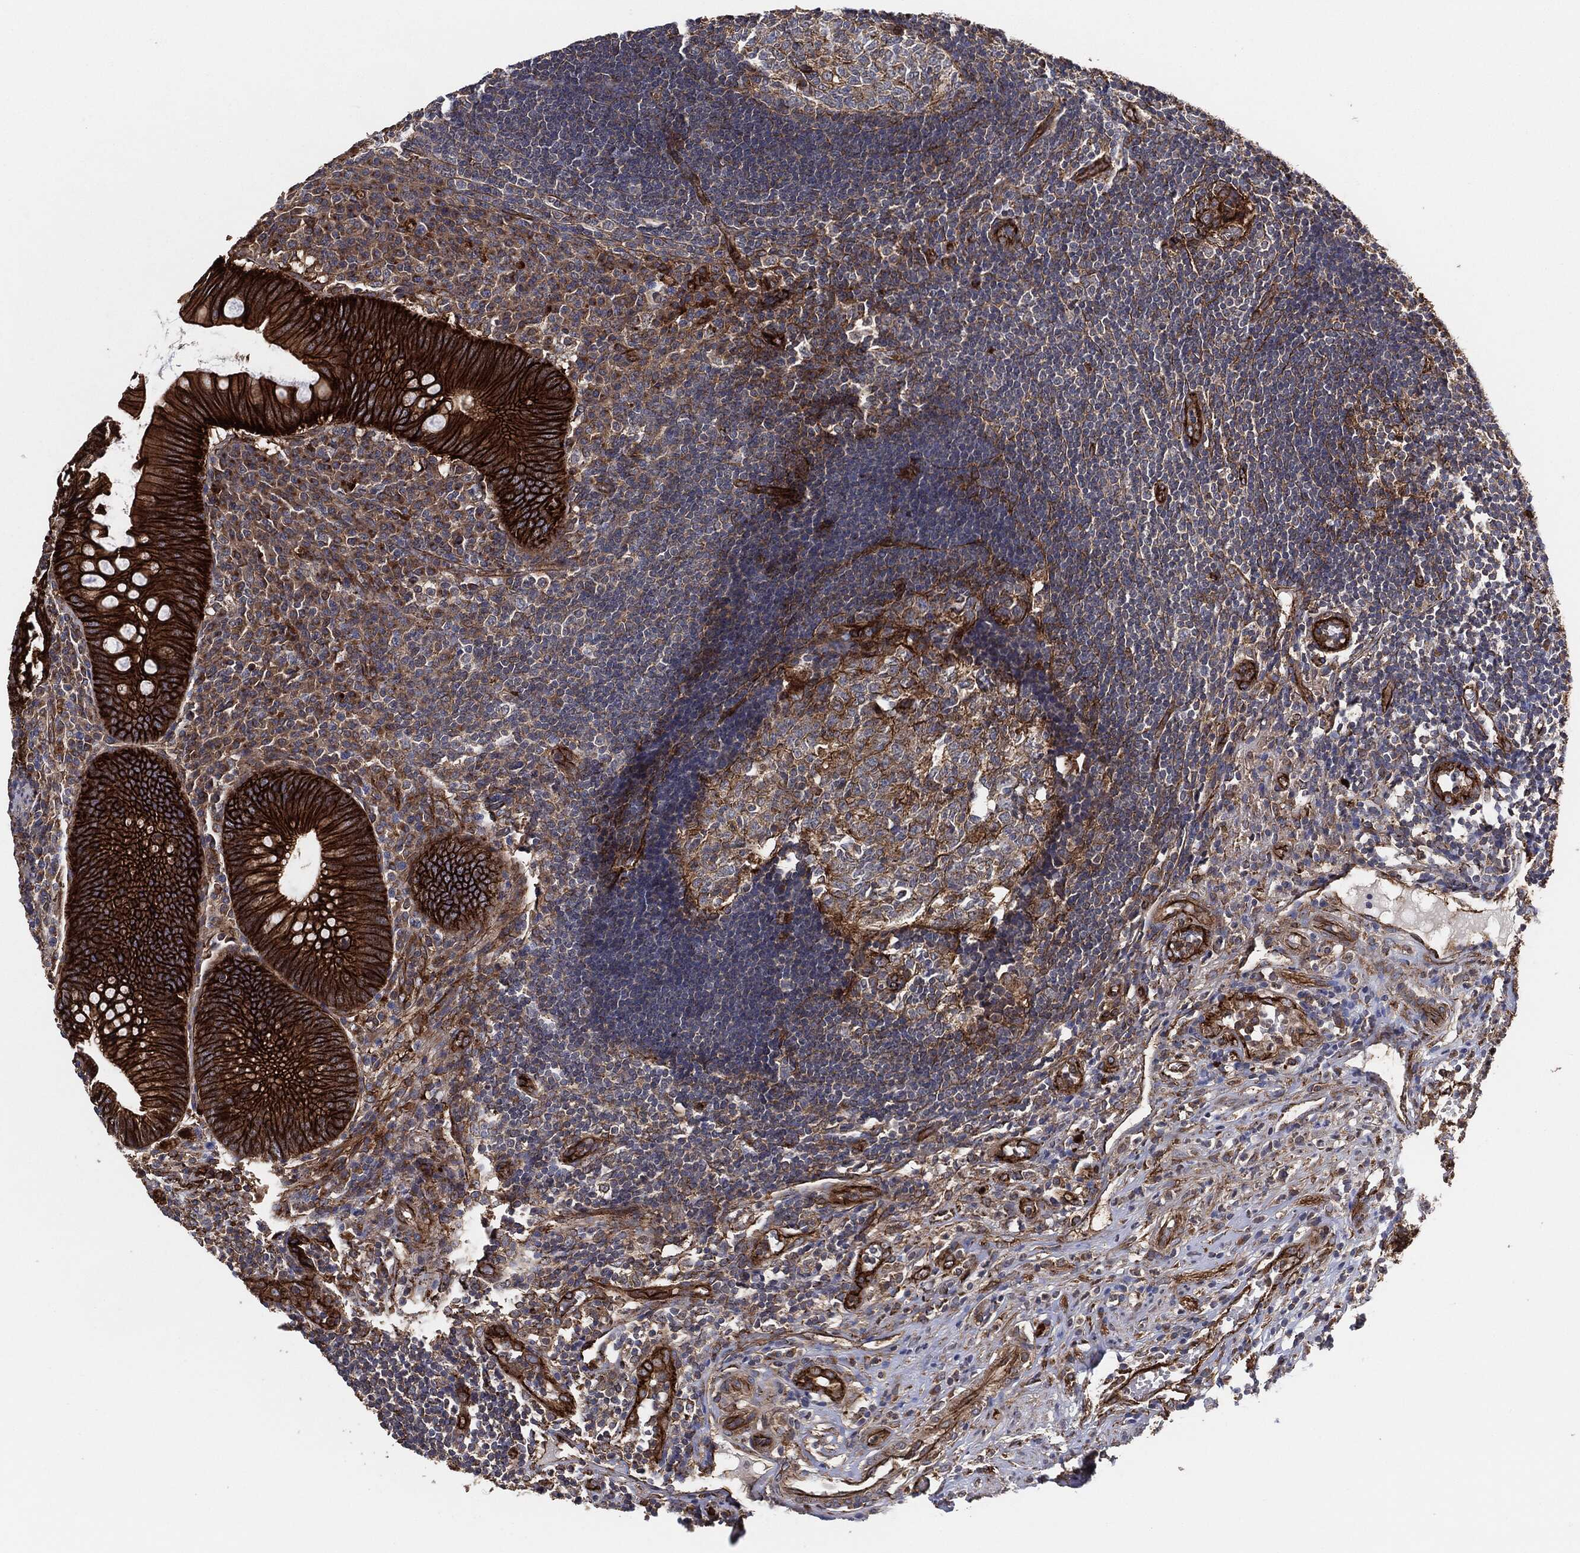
{"staining": {"intensity": "strong", "quantity": ">75%", "location": "cytoplasmic/membranous"}, "tissue": "appendix", "cell_type": "Glandular cells", "image_type": "normal", "snomed": [{"axis": "morphology", "description": "Normal tissue, NOS"}, {"axis": "morphology", "description": "Inflammation, NOS"}, {"axis": "topography", "description": "Appendix"}], "caption": "Strong cytoplasmic/membranous protein expression is present in approximately >75% of glandular cells in appendix.", "gene": "CTNNA1", "patient": {"sex": "male", "age": 16}}